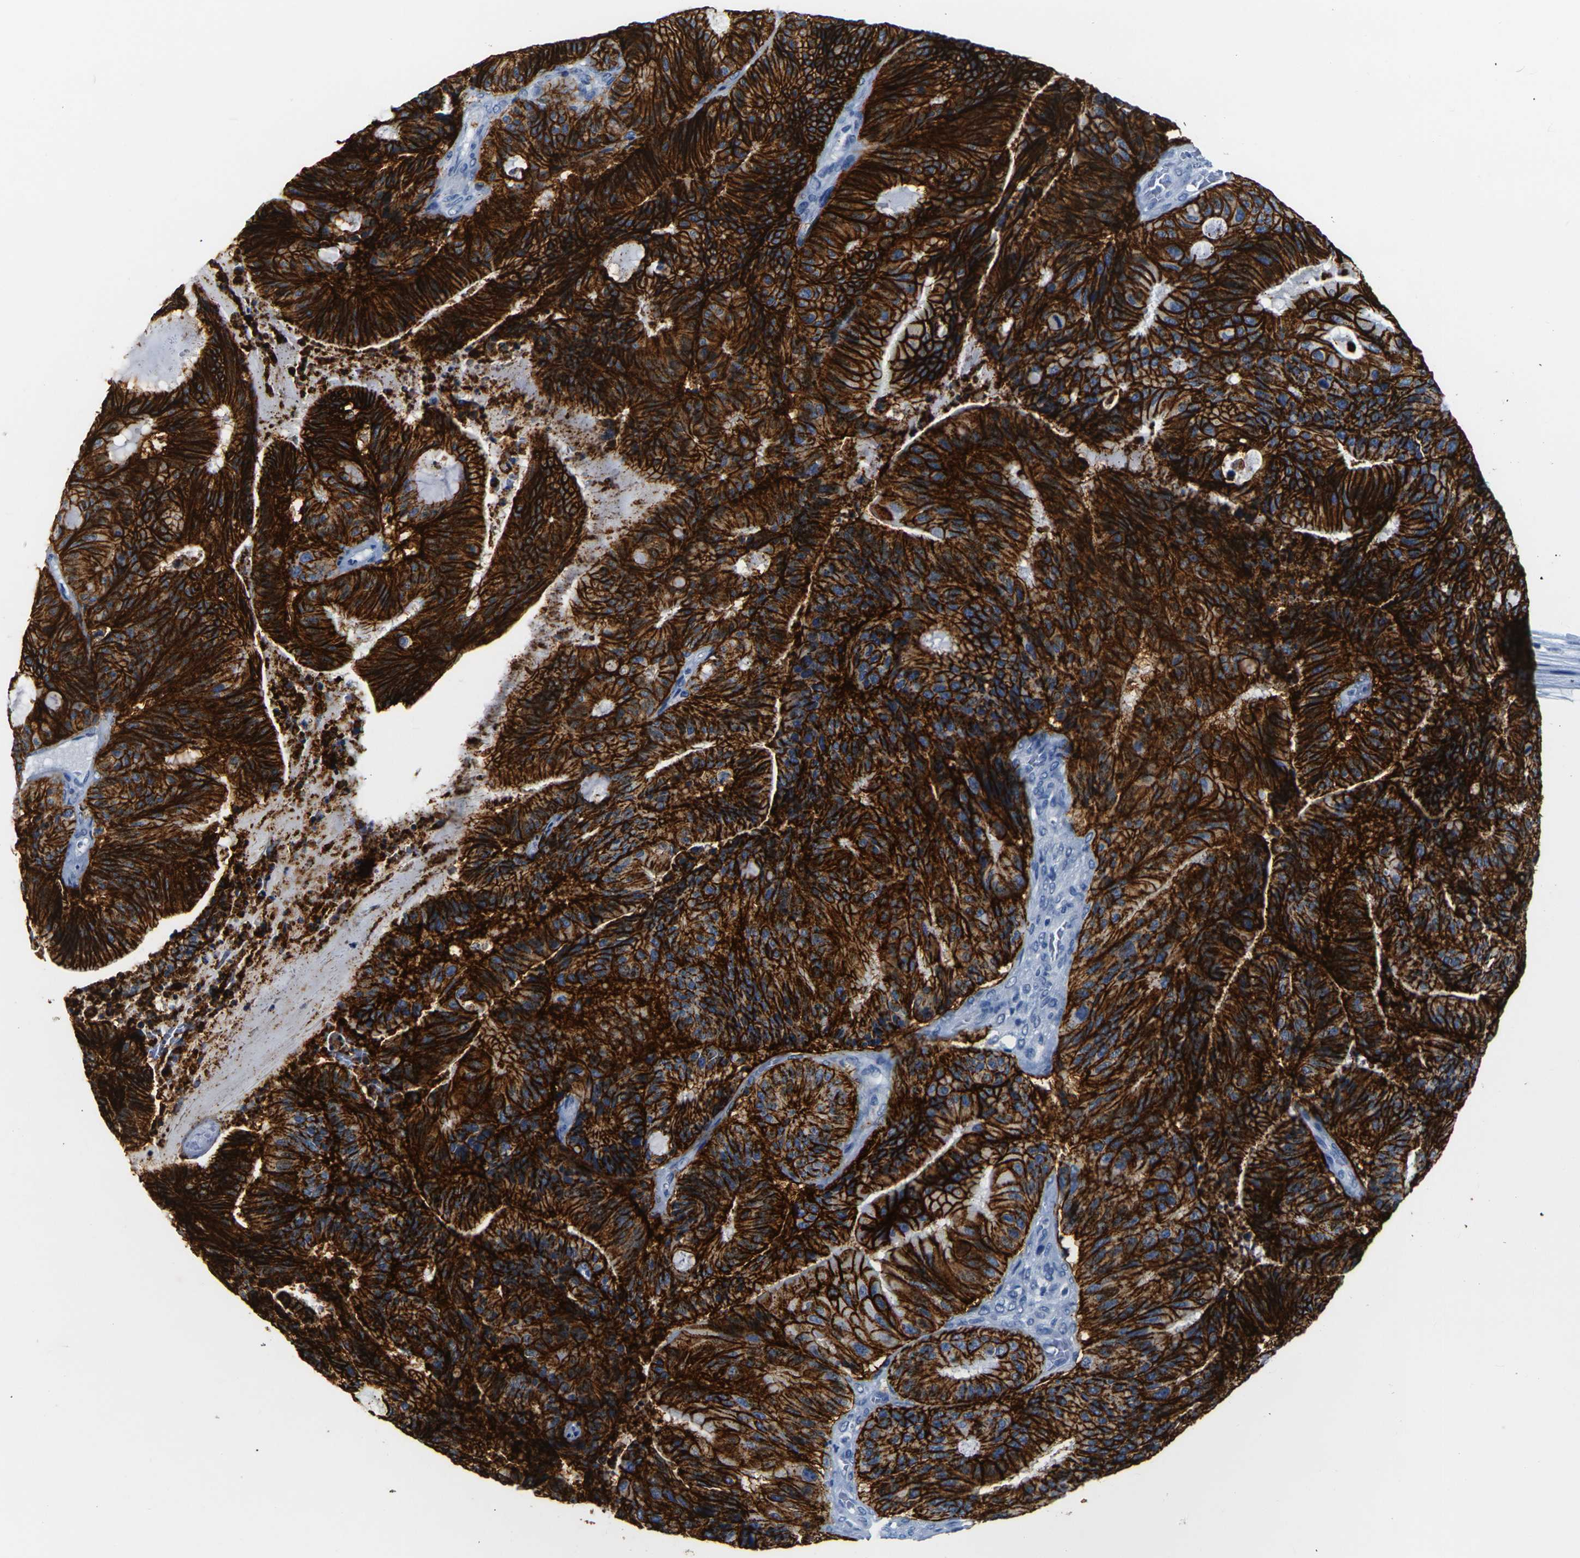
{"staining": {"intensity": "strong", "quantity": ">75%", "location": "cytoplasmic/membranous"}, "tissue": "liver cancer", "cell_type": "Tumor cells", "image_type": "cancer", "snomed": [{"axis": "morphology", "description": "Cholangiocarcinoma"}, {"axis": "topography", "description": "Liver"}], "caption": "Protein staining of liver cholangiocarcinoma tissue shows strong cytoplasmic/membranous positivity in about >75% of tumor cells.", "gene": "CLDN7", "patient": {"sex": "female", "age": 73}}